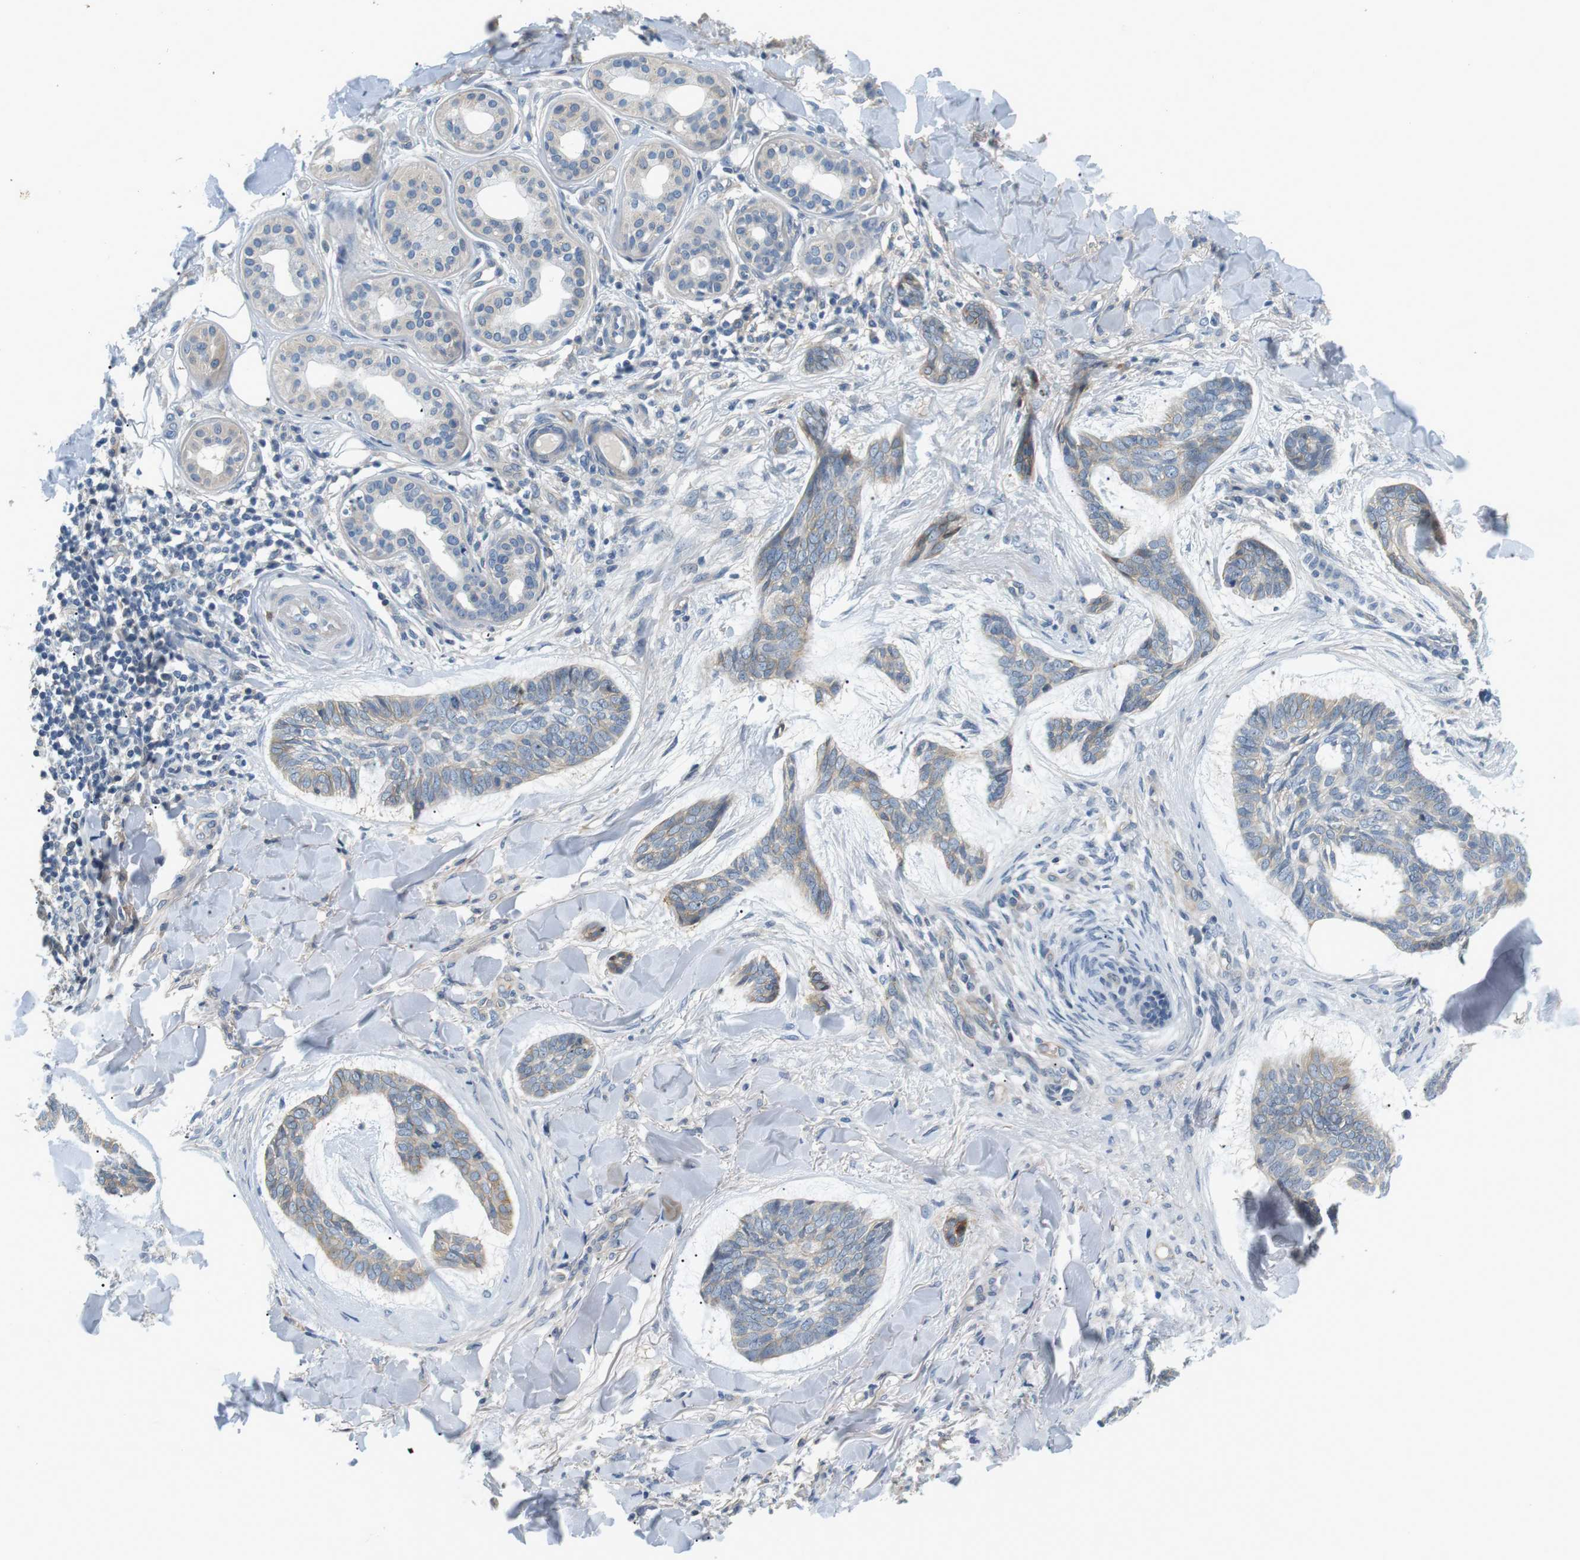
{"staining": {"intensity": "weak", "quantity": "<25%", "location": "cytoplasmic/membranous"}, "tissue": "skin cancer", "cell_type": "Tumor cells", "image_type": "cancer", "snomed": [{"axis": "morphology", "description": "Basal cell carcinoma"}, {"axis": "topography", "description": "Skin"}], "caption": "Photomicrograph shows no protein expression in tumor cells of skin cancer (basal cell carcinoma) tissue. (DAB (3,3'-diaminobenzidine) immunohistochemistry (IHC) with hematoxylin counter stain).", "gene": "SLC30A1", "patient": {"sex": "male", "age": 43}}